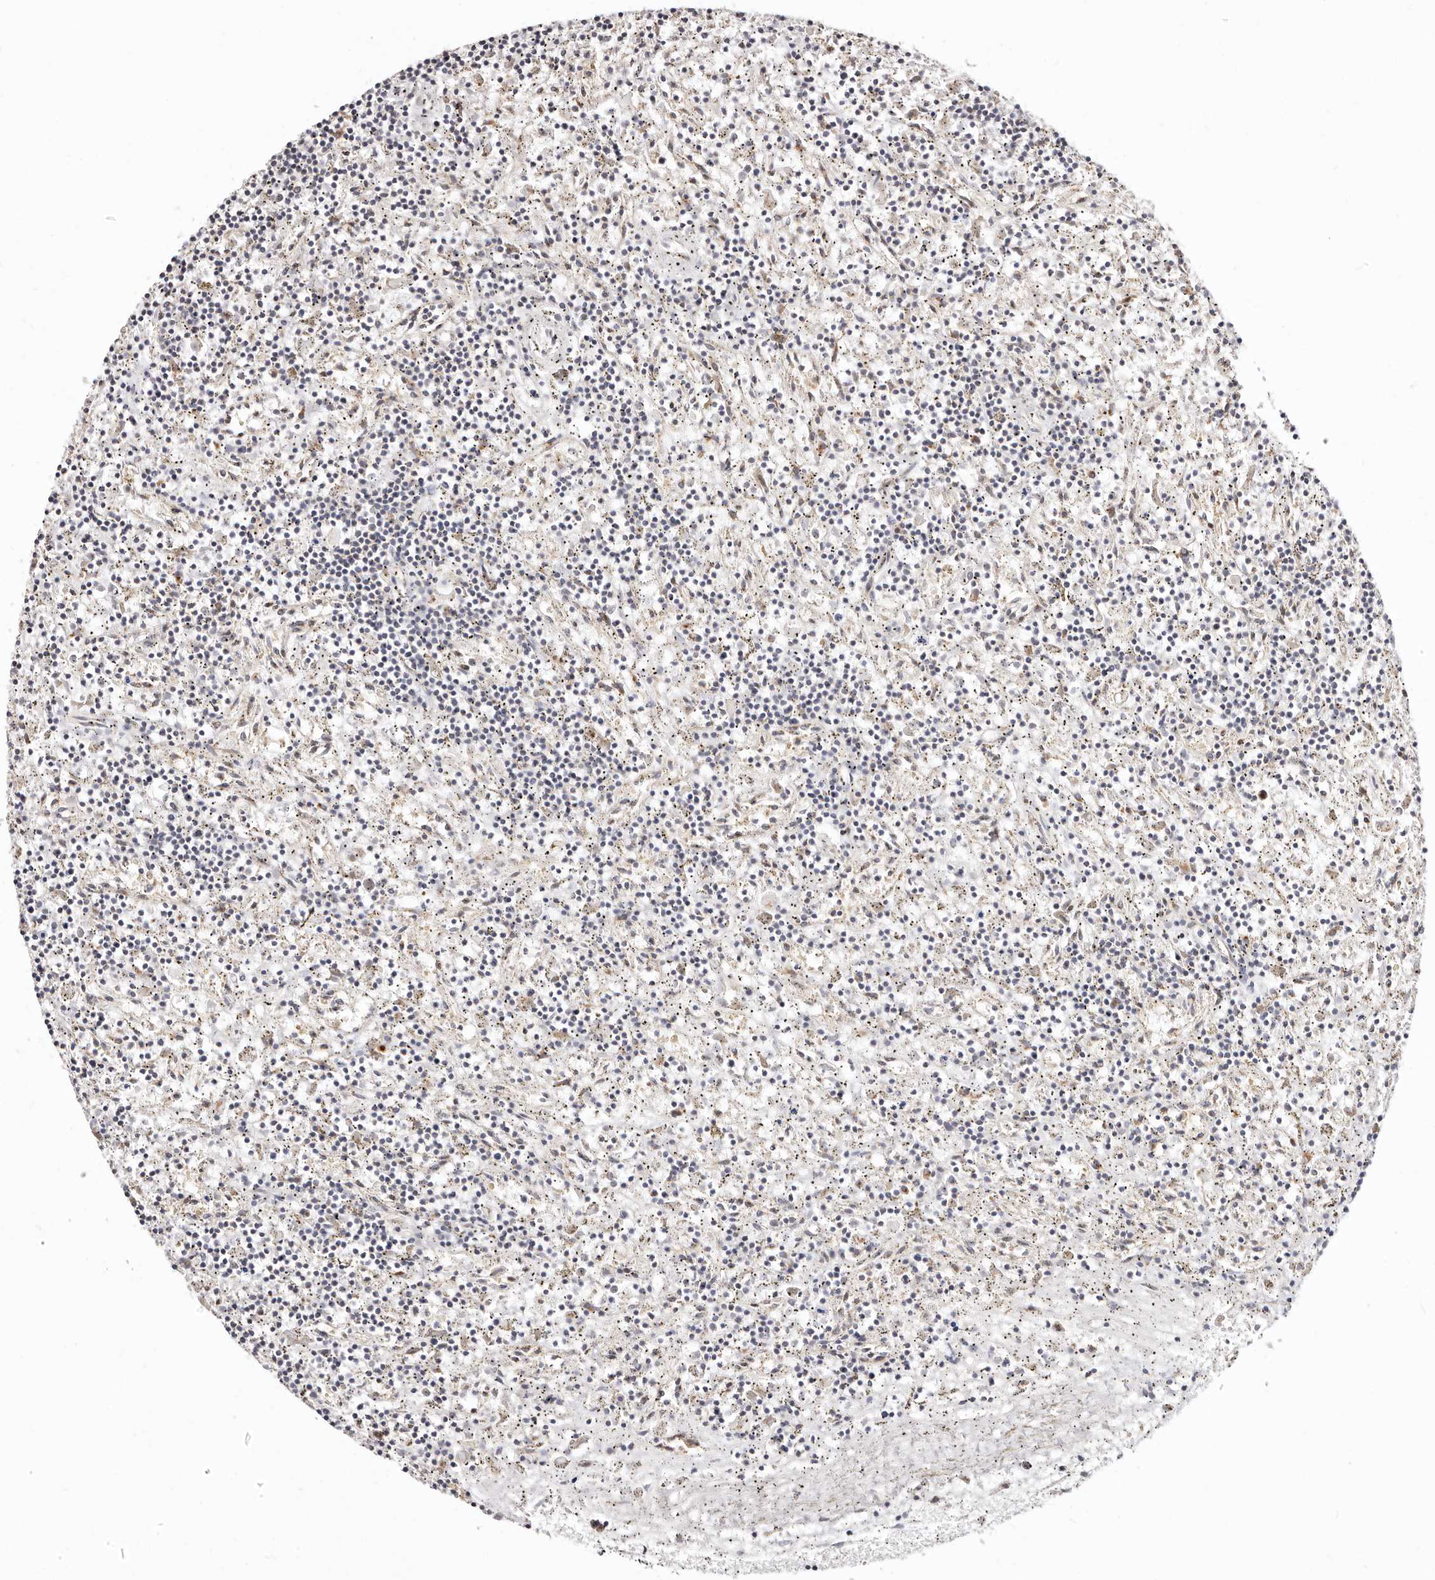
{"staining": {"intensity": "negative", "quantity": "none", "location": "none"}, "tissue": "lymphoma", "cell_type": "Tumor cells", "image_type": "cancer", "snomed": [{"axis": "morphology", "description": "Malignant lymphoma, non-Hodgkin's type, Low grade"}, {"axis": "topography", "description": "Spleen"}], "caption": "DAB (3,3'-diaminobenzidine) immunohistochemical staining of human malignant lymphoma, non-Hodgkin's type (low-grade) exhibits no significant staining in tumor cells.", "gene": "MAPK6", "patient": {"sex": "male", "age": 76}}